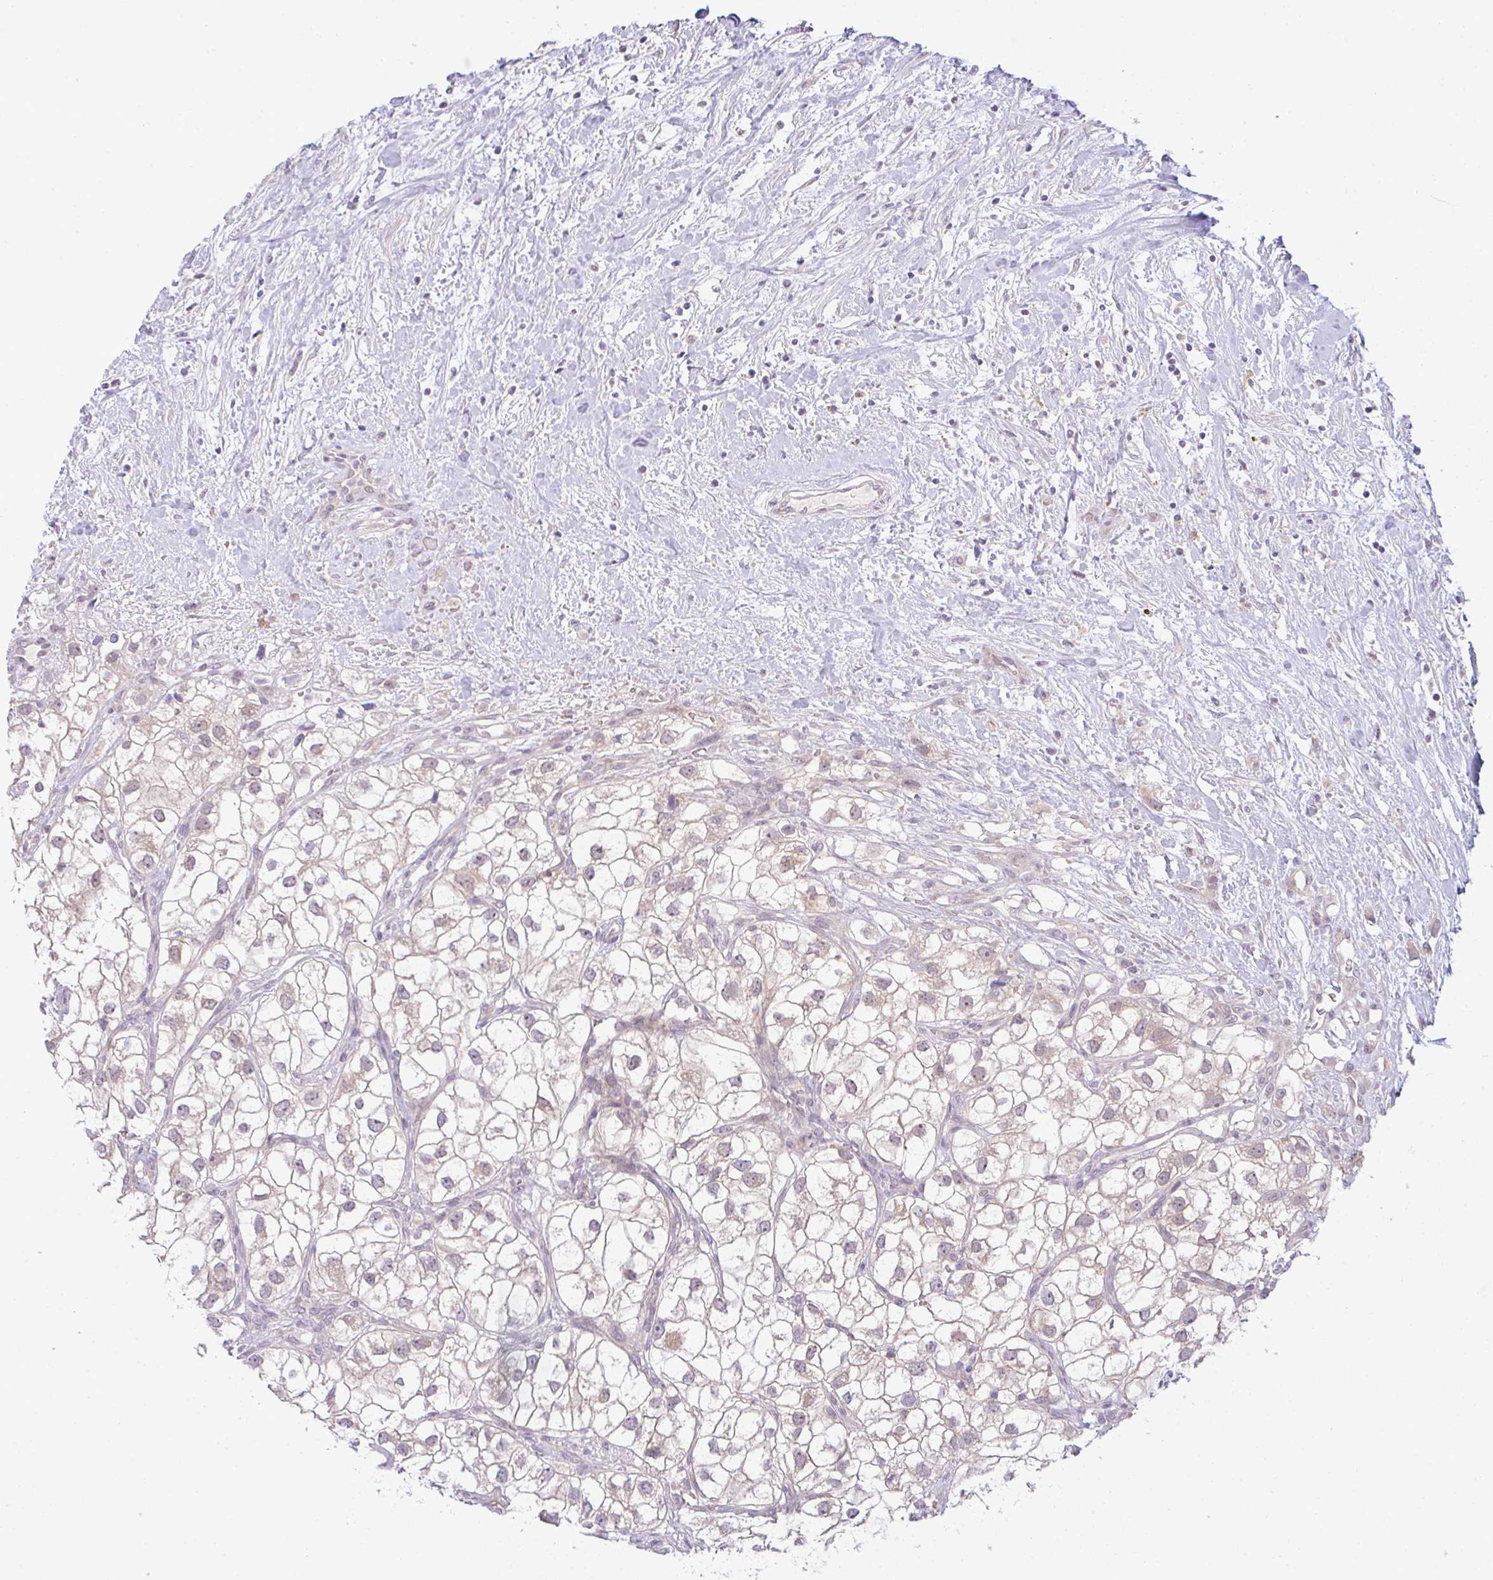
{"staining": {"intensity": "negative", "quantity": "none", "location": "none"}, "tissue": "renal cancer", "cell_type": "Tumor cells", "image_type": "cancer", "snomed": [{"axis": "morphology", "description": "Adenocarcinoma, NOS"}, {"axis": "topography", "description": "Kidney"}], "caption": "Tumor cells are negative for protein expression in human renal cancer (adenocarcinoma). (Immunohistochemistry, brightfield microscopy, high magnification).", "gene": "CSE1L", "patient": {"sex": "male", "age": 59}}